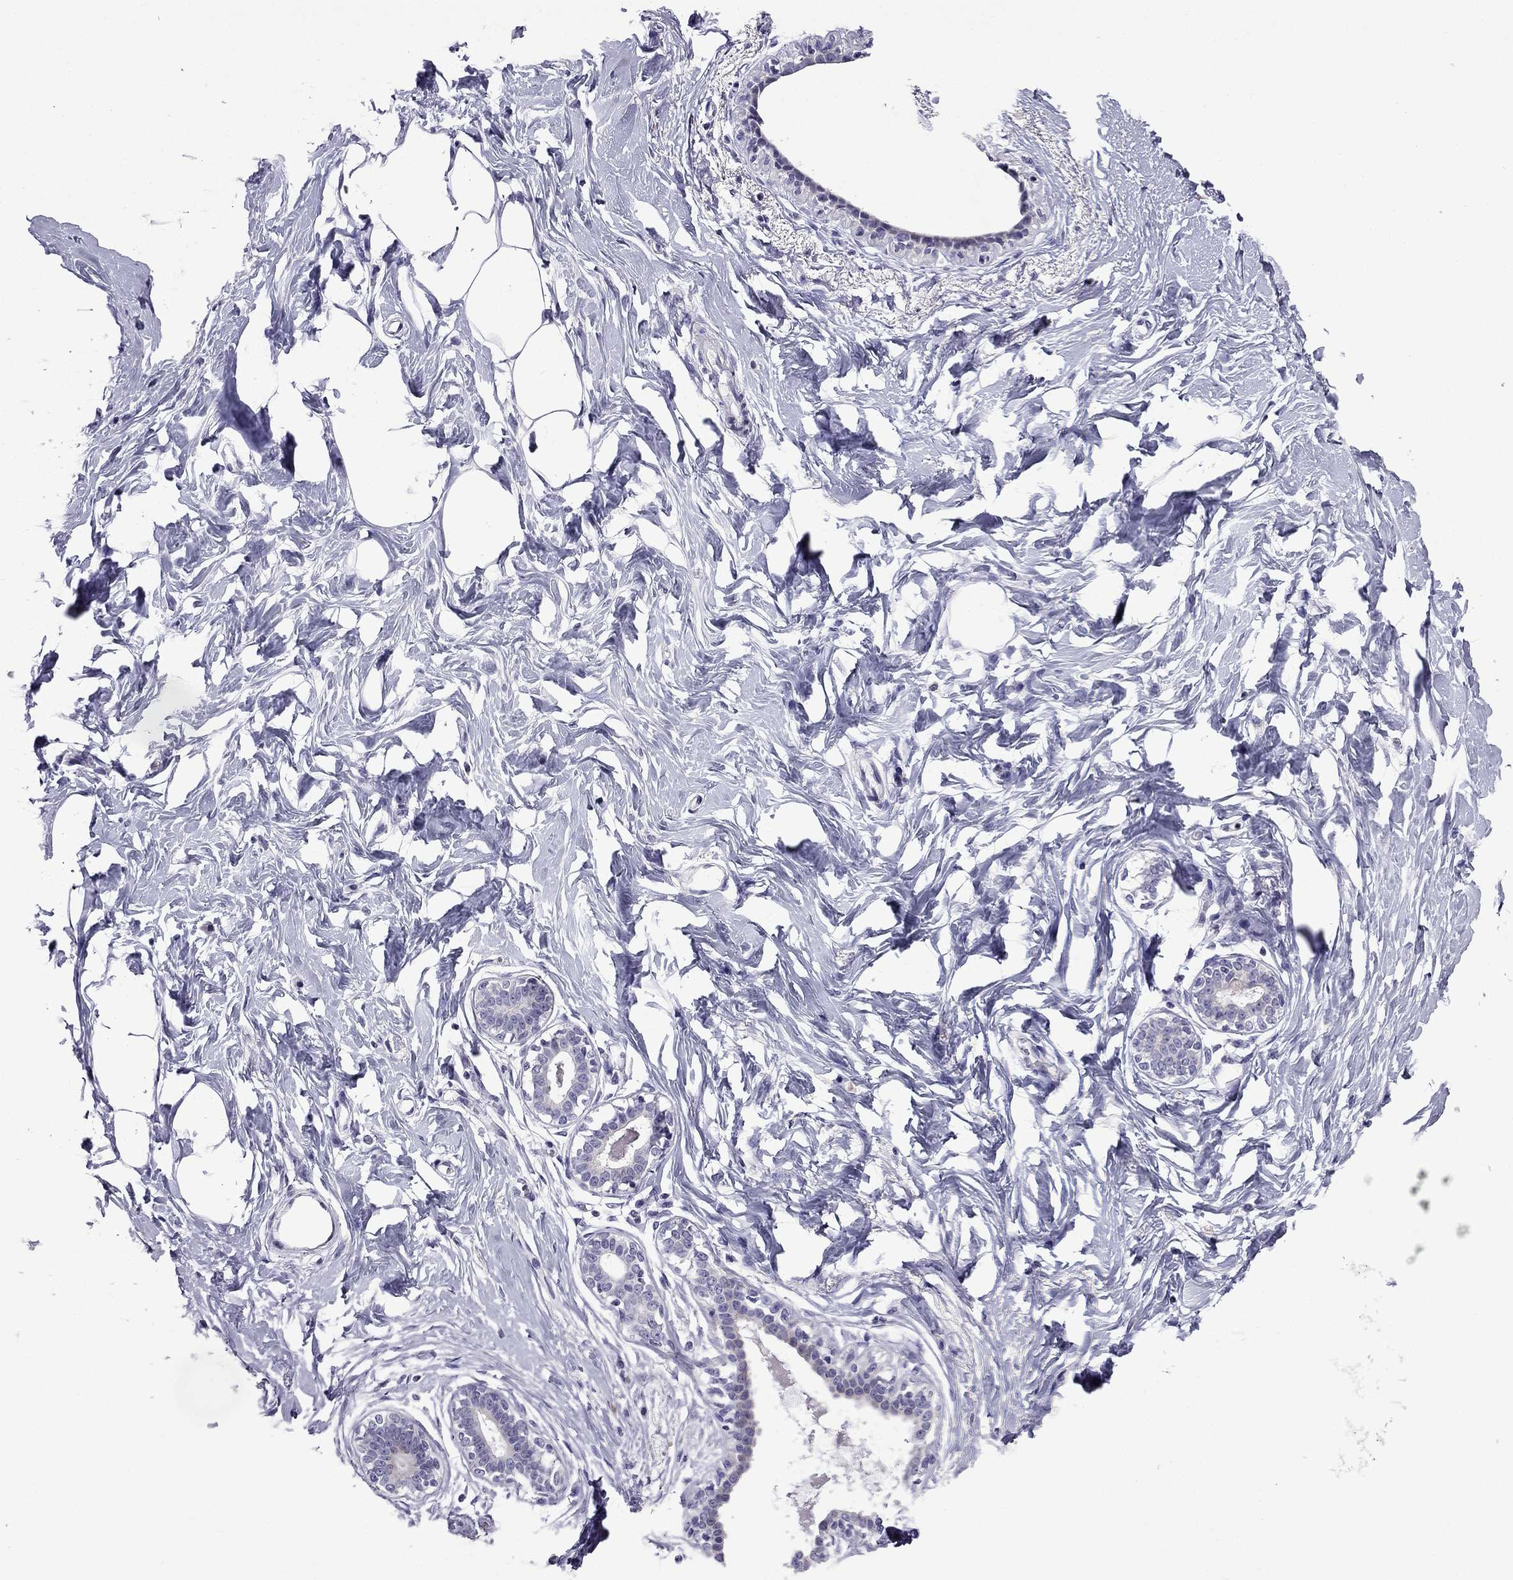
{"staining": {"intensity": "negative", "quantity": "none", "location": "none"}, "tissue": "breast", "cell_type": "Adipocytes", "image_type": "normal", "snomed": [{"axis": "morphology", "description": "Normal tissue, NOS"}, {"axis": "morphology", "description": "Lobular carcinoma, in situ"}, {"axis": "topography", "description": "Breast"}], "caption": "Benign breast was stained to show a protein in brown. There is no significant positivity in adipocytes. The staining was performed using DAB (3,3'-diaminobenzidine) to visualize the protein expression in brown, while the nuclei were stained in blue with hematoxylin (Magnification: 20x).", "gene": "POM121L12", "patient": {"sex": "female", "age": 35}}